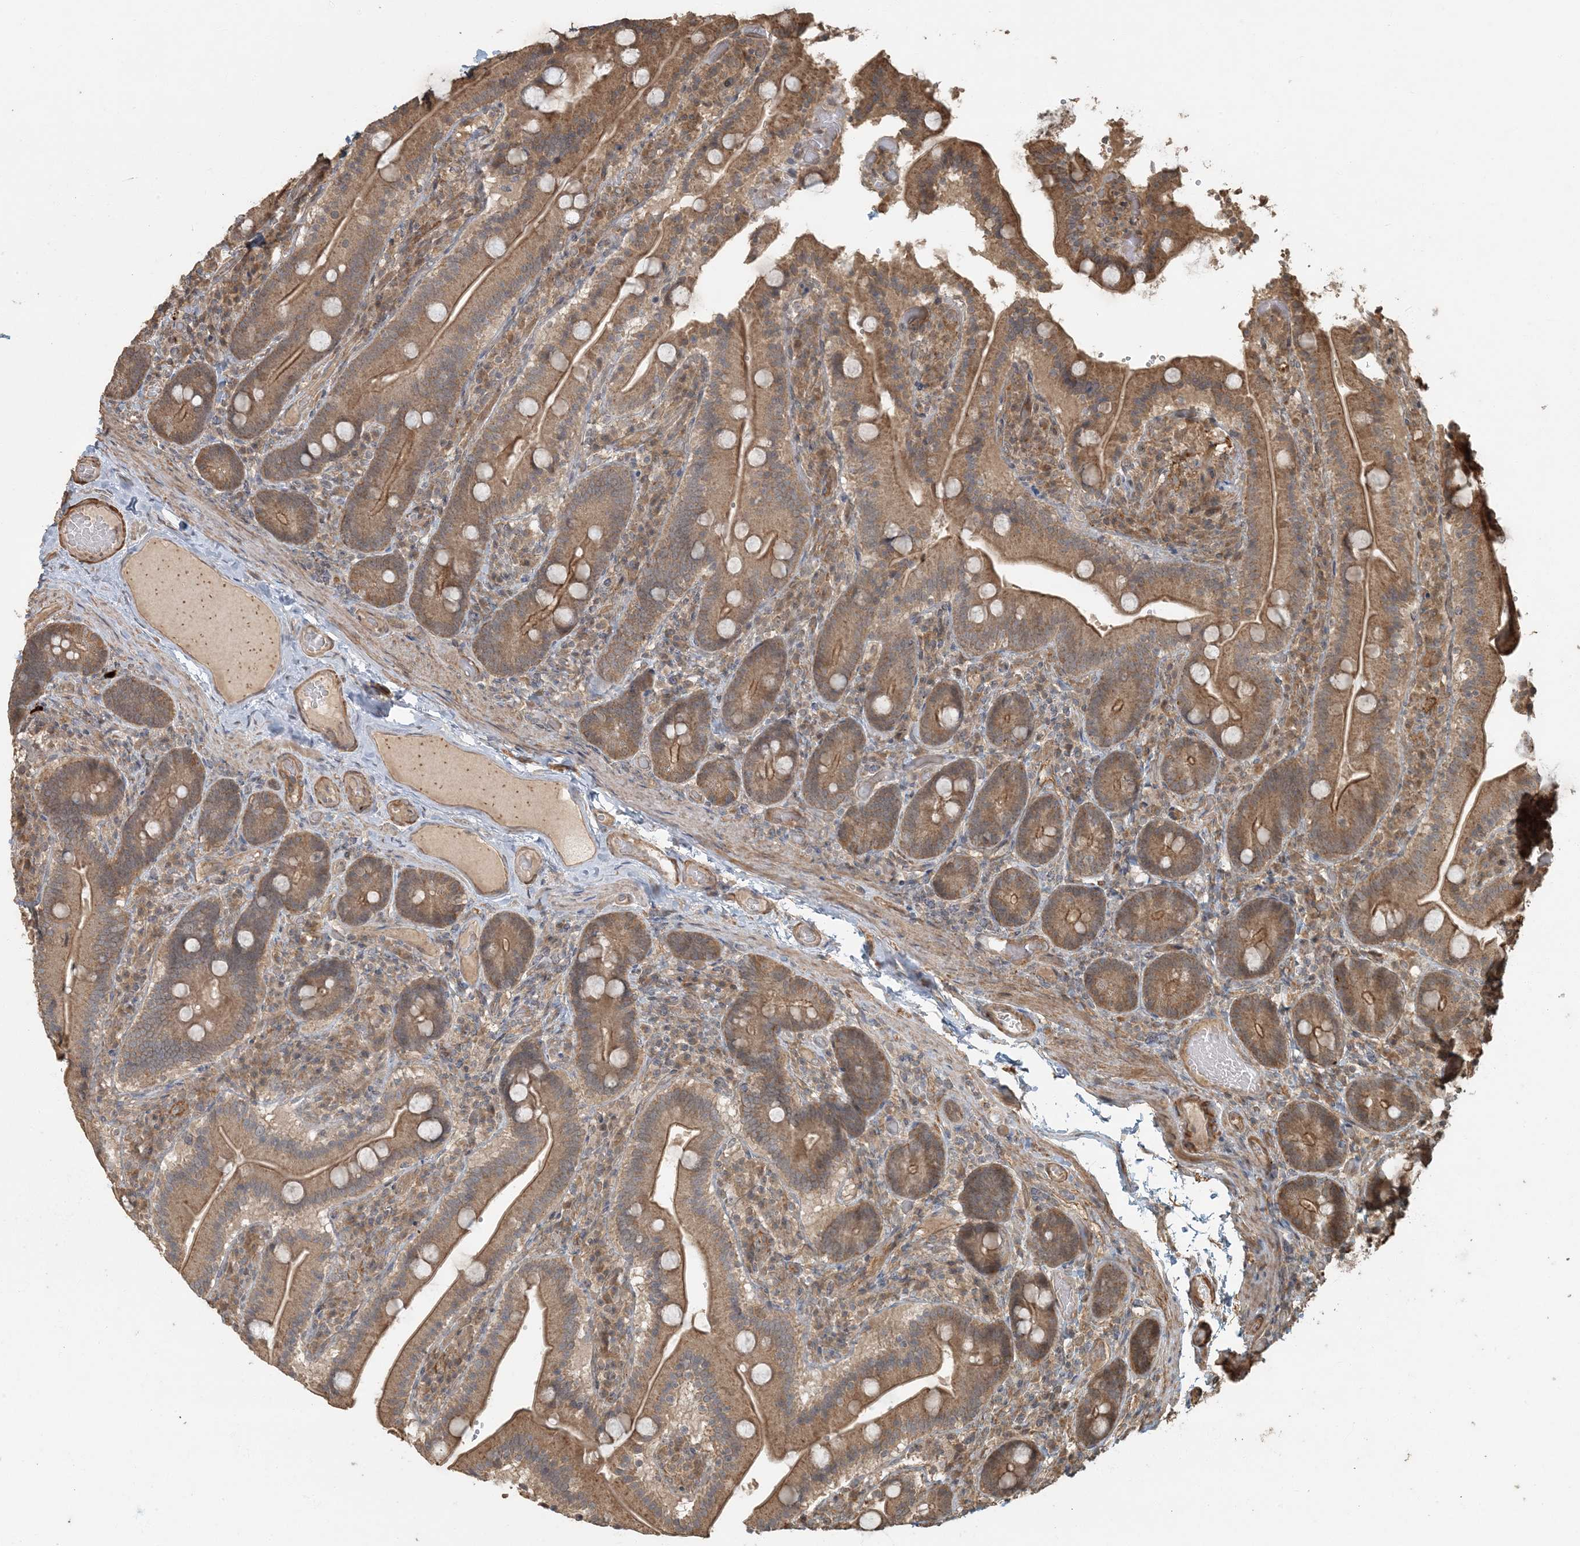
{"staining": {"intensity": "moderate", "quantity": ">75%", "location": "cytoplasmic/membranous"}, "tissue": "duodenum", "cell_type": "Glandular cells", "image_type": "normal", "snomed": [{"axis": "morphology", "description": "Normal tissue, NOS"}, {"axis": "topography", "description": "Duodenum"}], "caption": "Immunohistochemistry (IHC) (DAB (3,3'-diaminobenzidine)) staining of normal duodenum reveals moderate cytoplasmic/membranous protein positivity in about >75% of glandular cells. Ihc stains the protein of interest in brown and the nuclei are stained blue.", "gene": "AK9", "patient": {"sex": "female", "age": 62}}